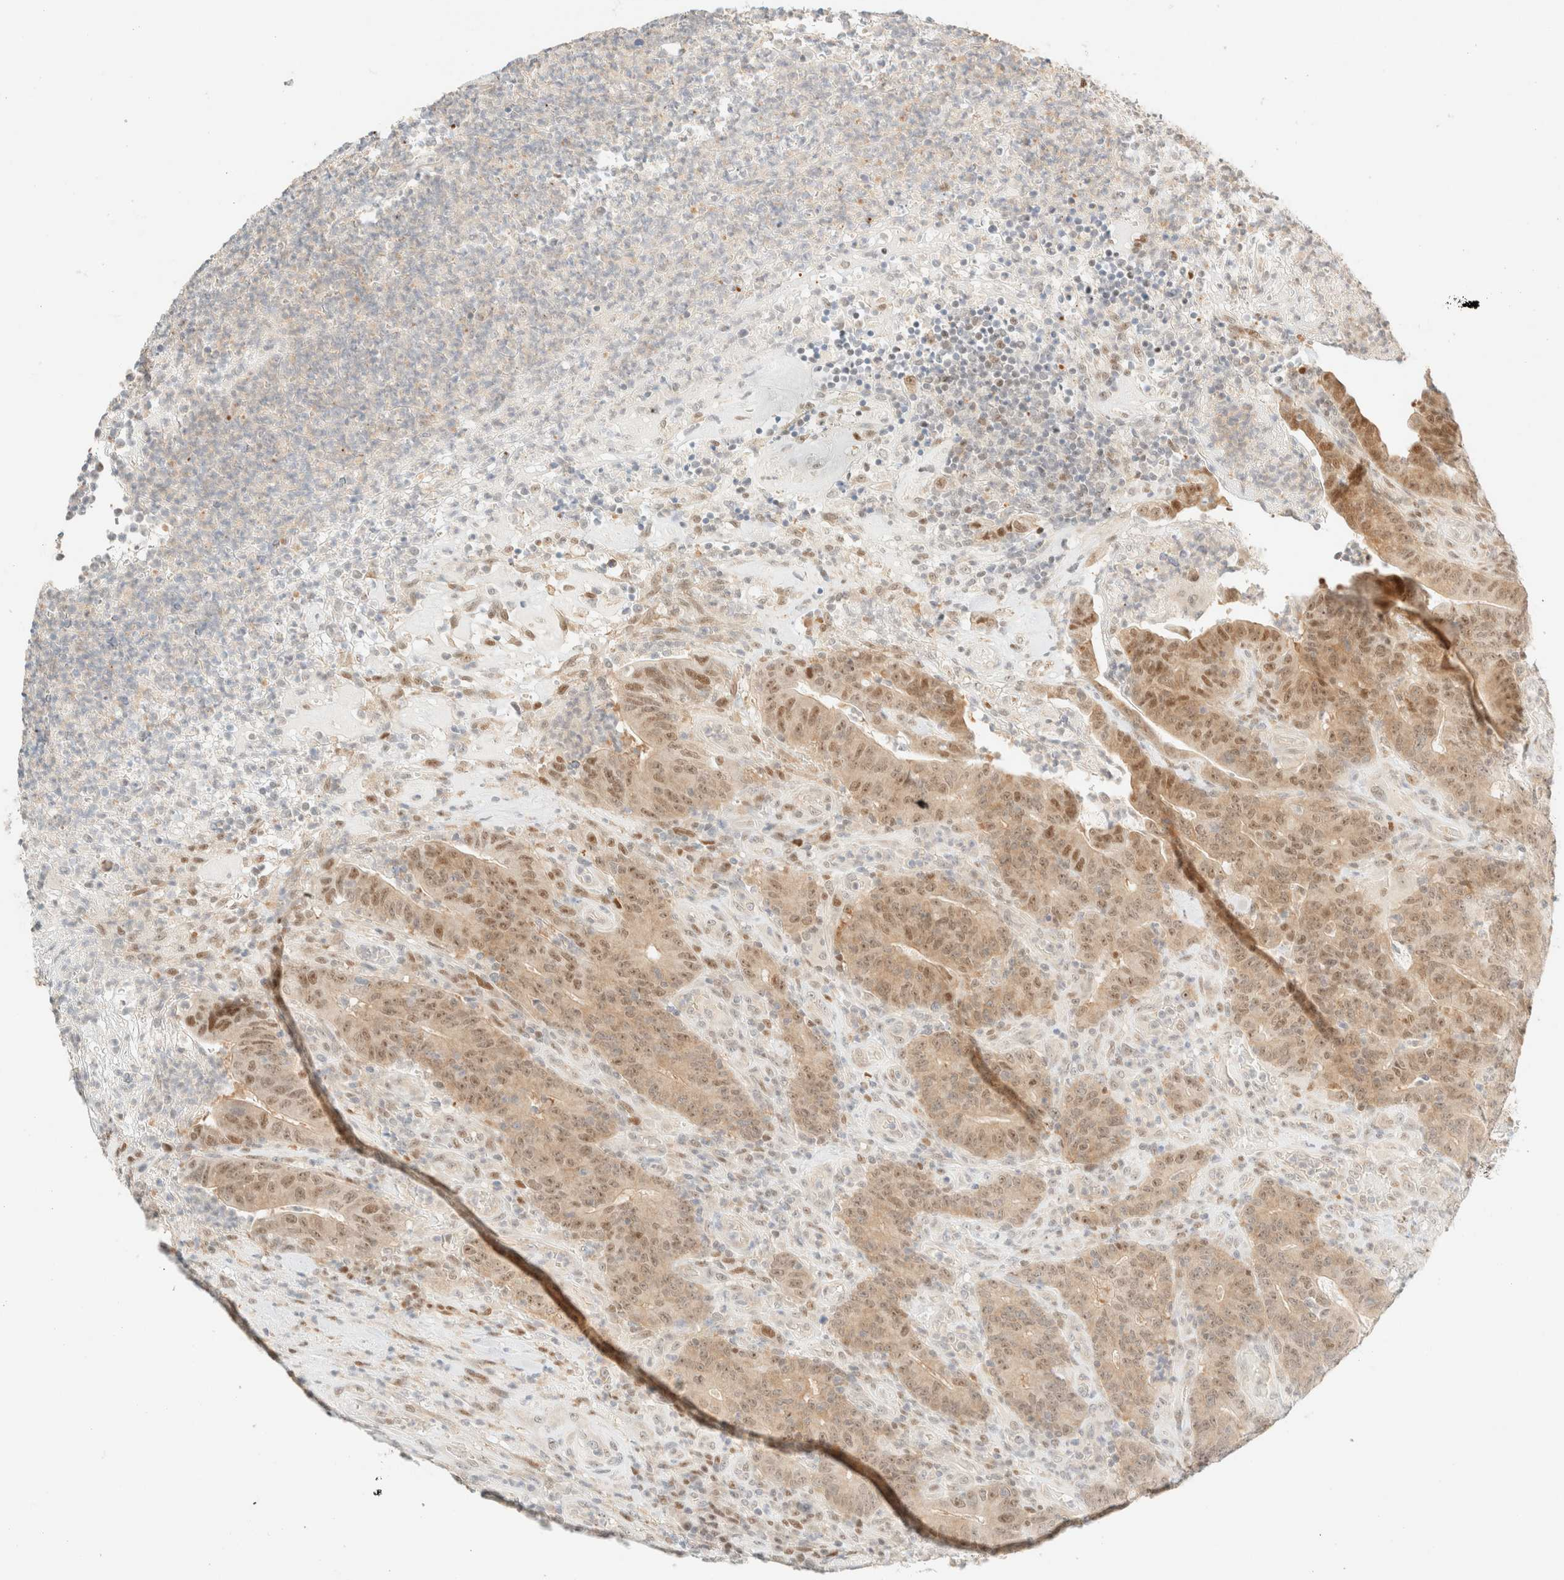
{"staining": {"intensity": "weak", "quantity": ">75%", "location": "cytoplasmic/membranous,nuclear"}, "tissue": "colorectal cancer", "cell_type": "Tumor cells", "image_type": "cancer", "snomed": [{"axis": "morphology", "description": "Normal tissue, NOS"}, {"axis": "morphology", "description": "Adenocarcinoma, NOS"}, {"axis": "topography", "description": "Colon"}], "caption": "Weak cytoplasmic/membranous and nuclear positivity is present in about >75% of tumor cells in colorectal adenocarcinoma.", "gene": "TSR1", "patient": {"sex": "female", "age": 75}}